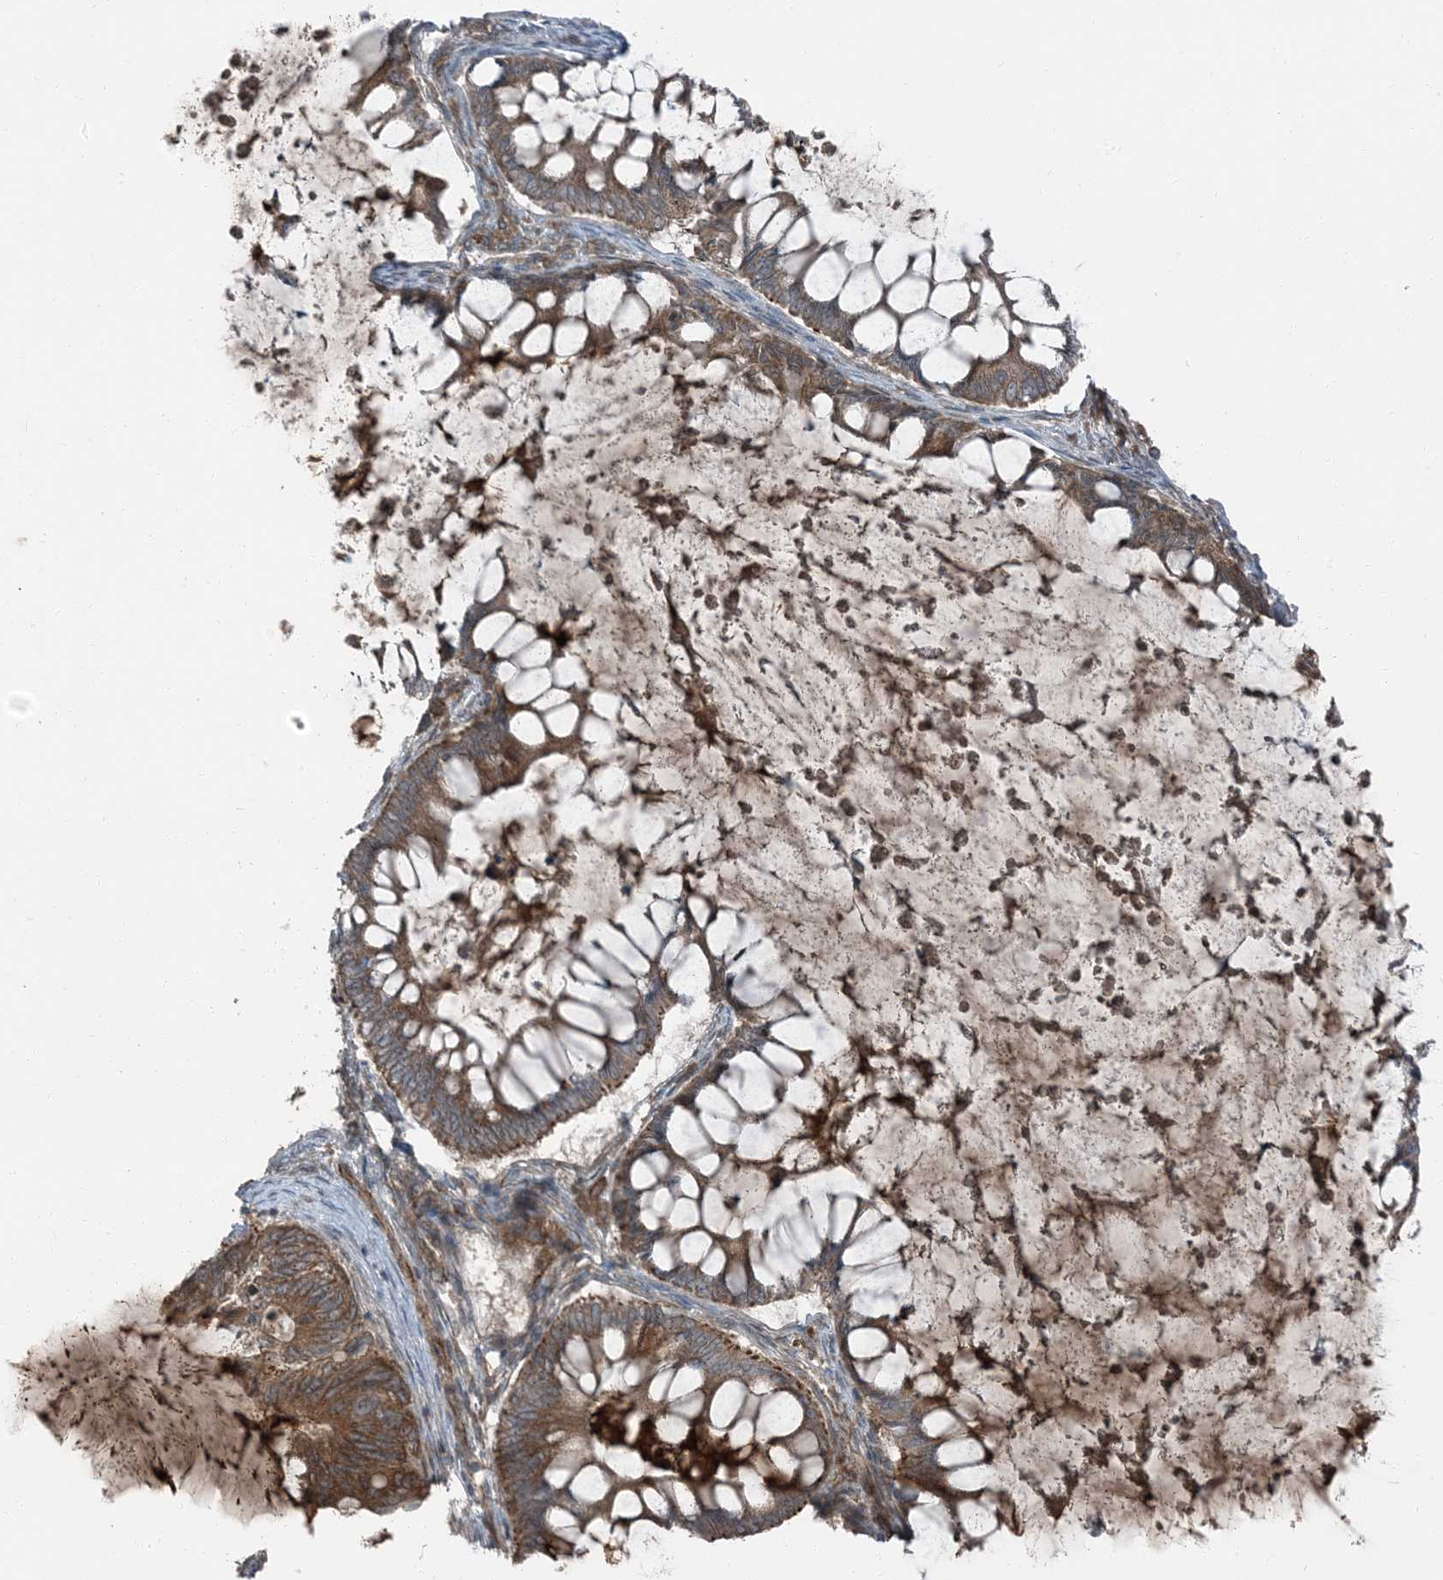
{"staining": {"intensity": "moderate", "quantity": ">75%", "location": "cytoplasmic/membranous"}, "tissue": "ovarian cancer", "cell_type": "Tumor cells", "image_type": "cancer", "snomed": [{"axis": "morphology", "description": "Cystadenocarcinoma, mucinous, NOS"}, {"axis": "topography", "description": "Ovary"}], "caption": "Ovarian cancer (mucinous cystadenocarcinoma) stained with a protein marker demonstrates moderate staining in tumor cells.", "gene": "RAB3GAP1", "patient": {"sex": "female", "age": 61}}